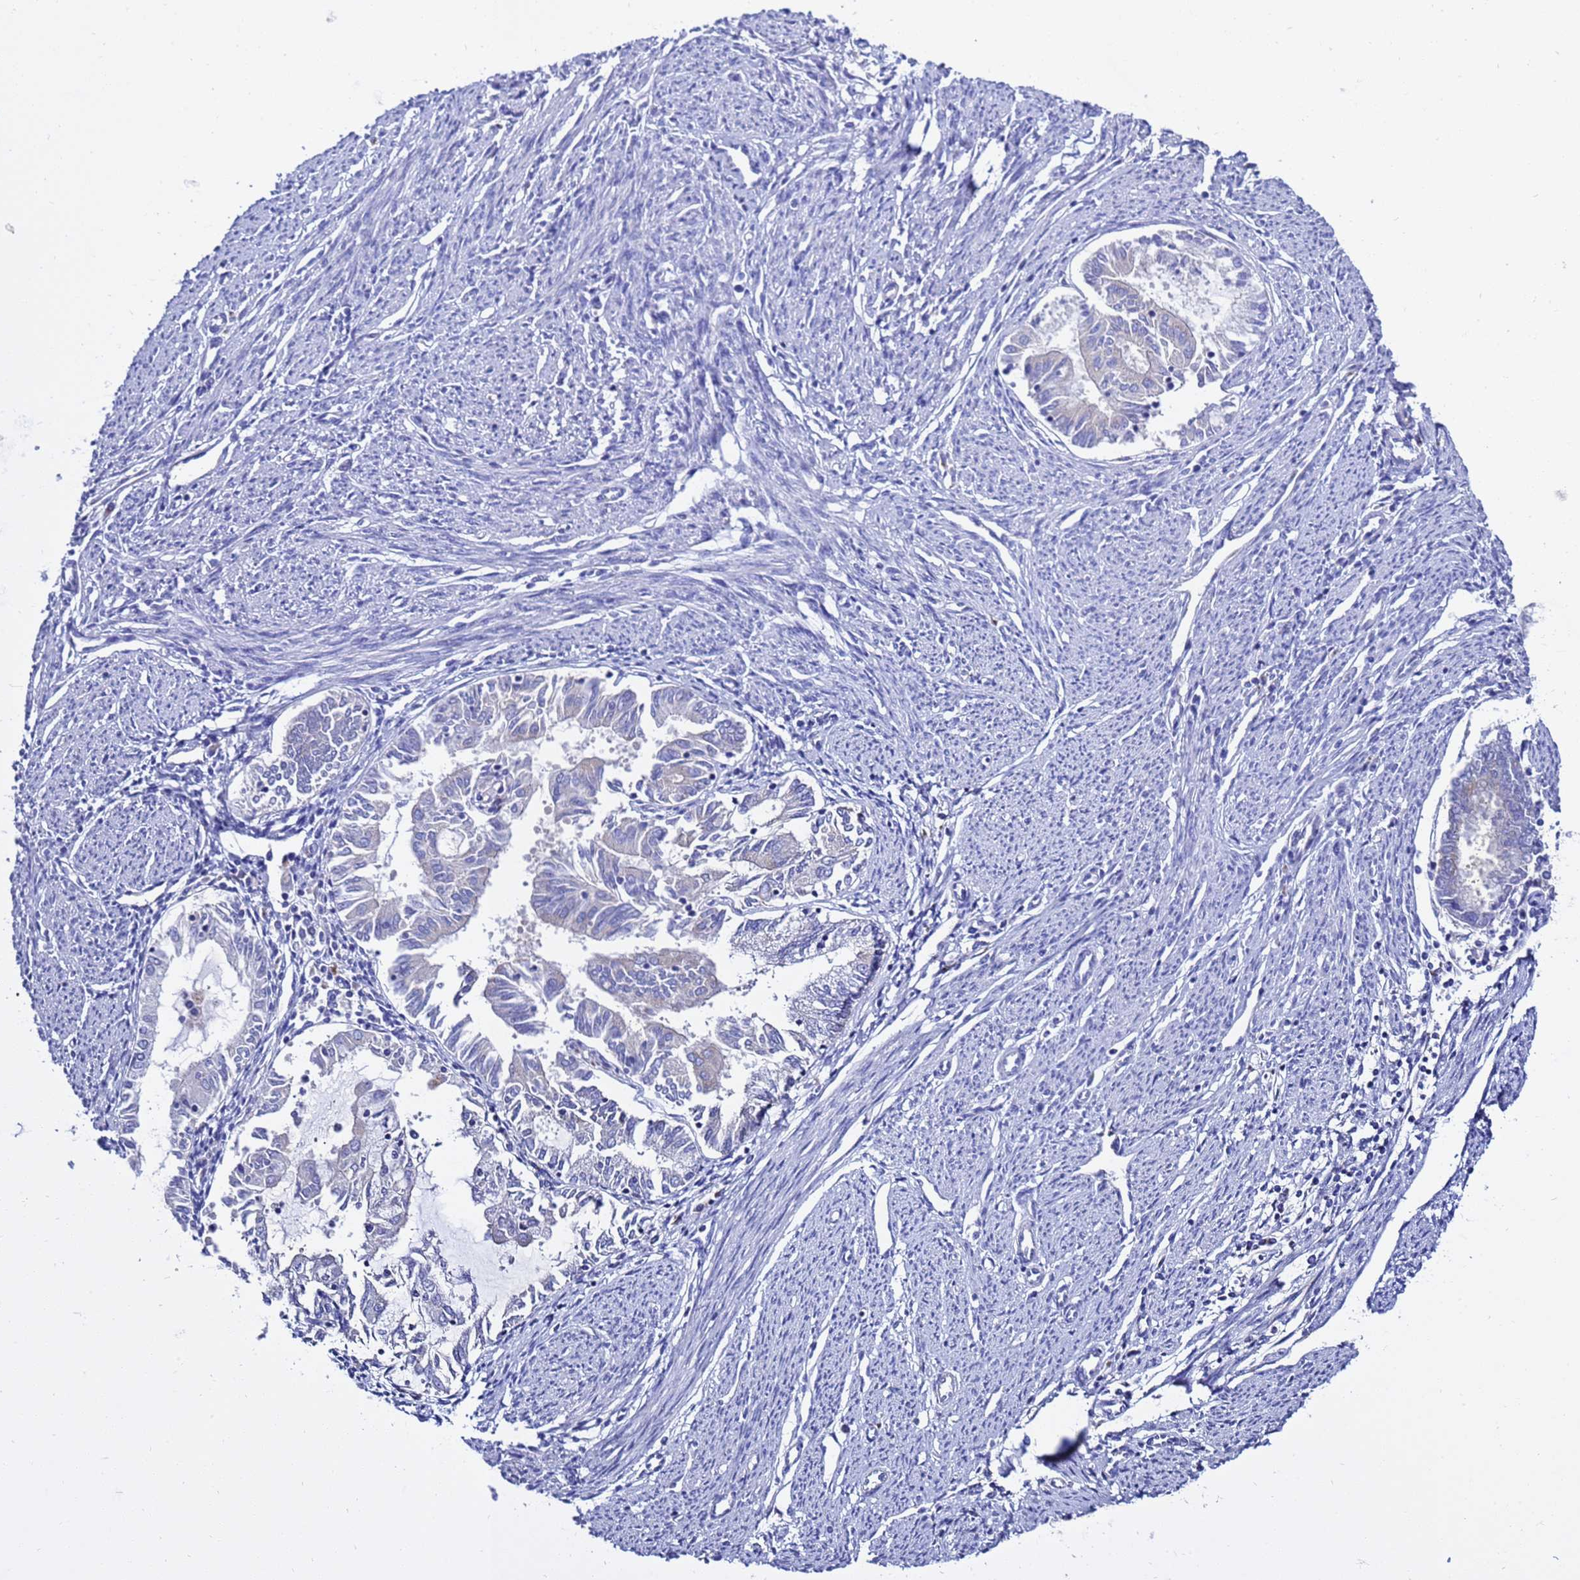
{"staining": {"intensity": "negative", "quantity": "none", "location": "none"}, "tissue": "endometrial cancer", "cell_type": "Tumor cells", "image_type": "cancer", "snomed": [{"axis": "morphology", "description": "Adenocarcinoma, NOS"}, {"axis": "topography", "description": "Endometrium"}], "caption": "Histopathology image shows no significant protein positivity in tumor cells of adenocarcinoma (endometrial).", "gene": "ANAPC1", "patient": {"sex": "female", "age": 79}}